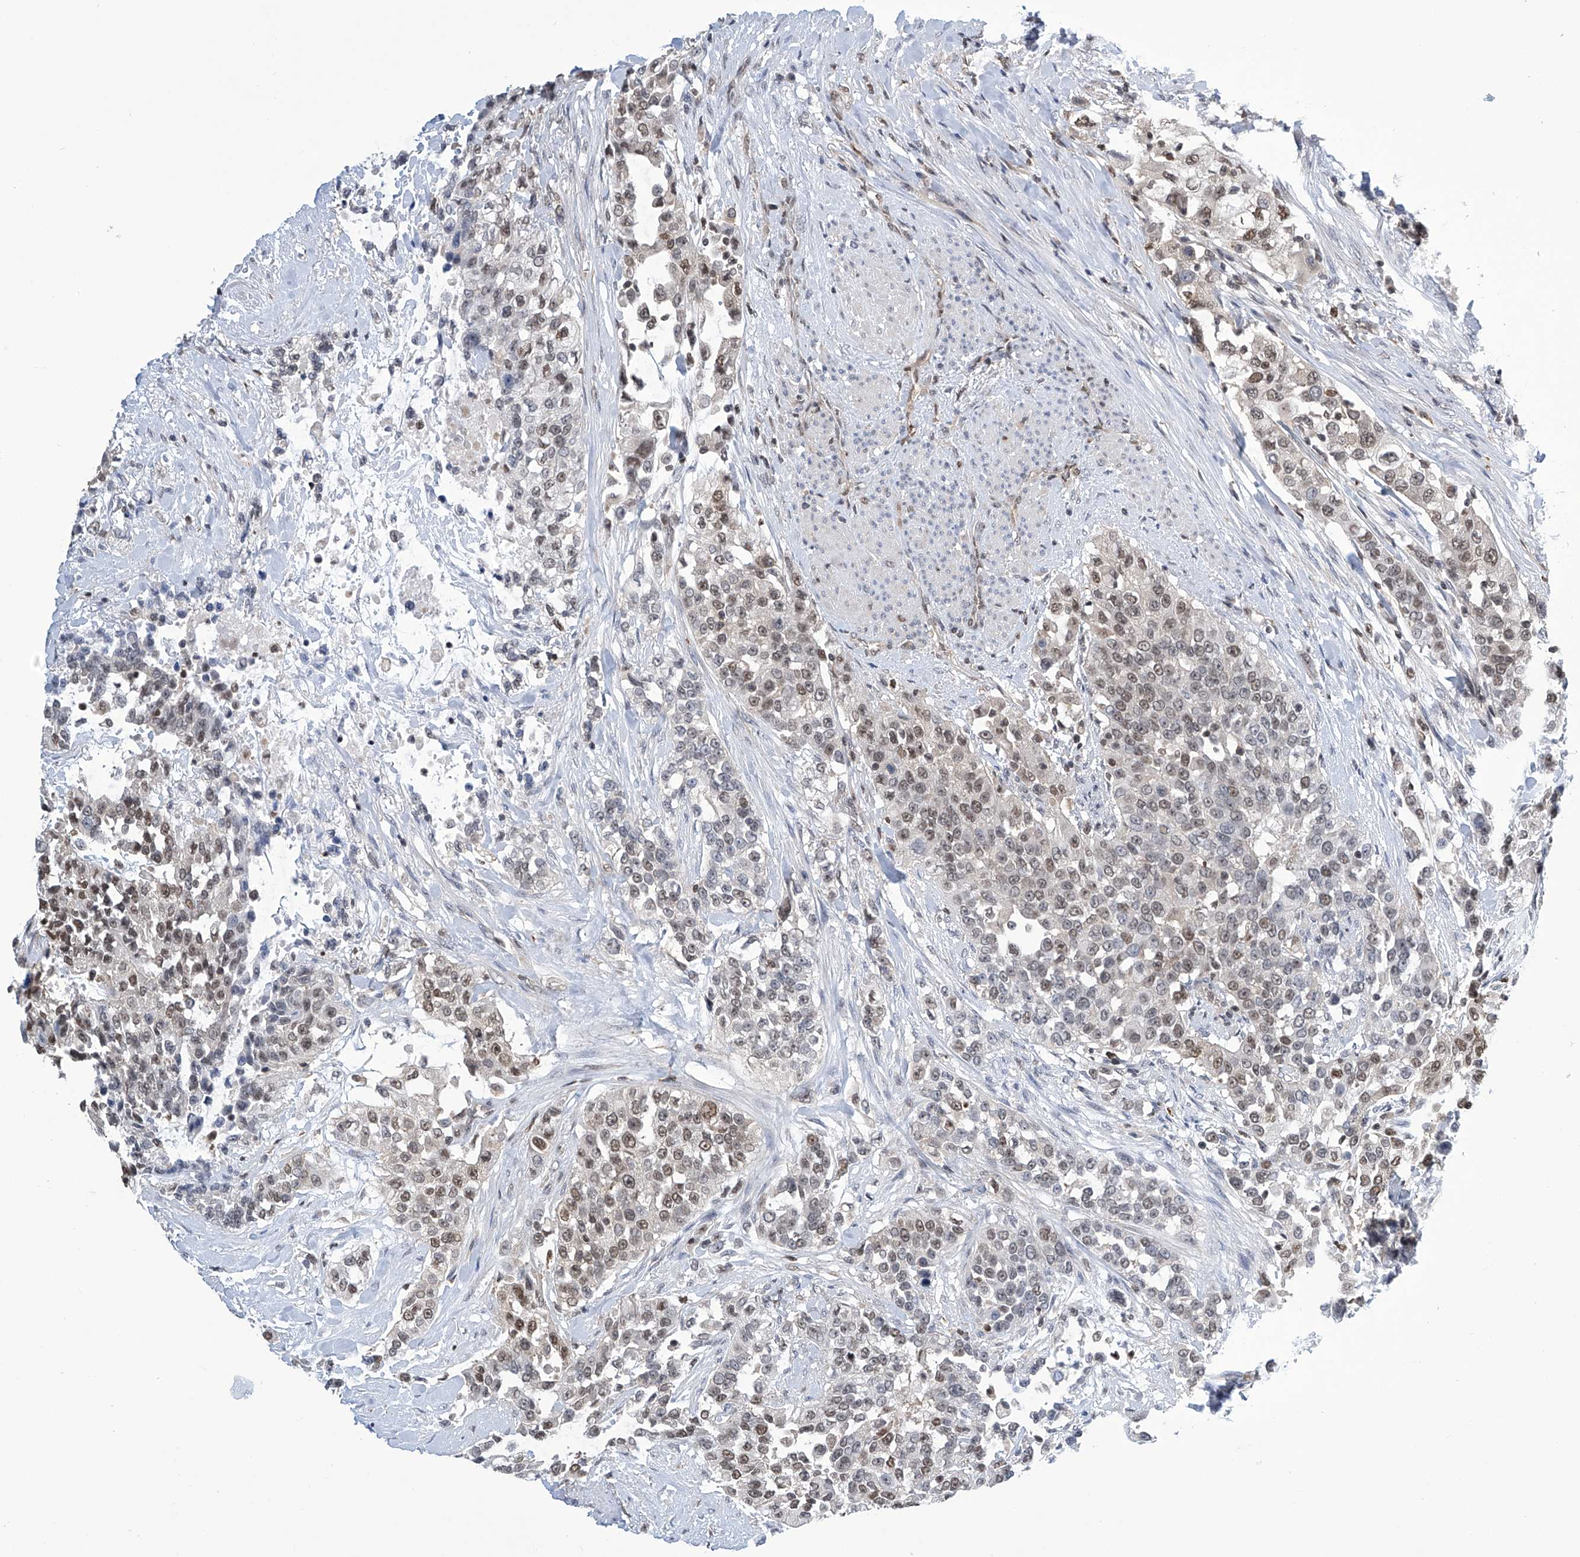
{"staining": {"intensity": "weak", "quantity": ">75%", "location": "nuclear"}, "tissue": "urothelial cancer", "cell_type": "Tumor cells", "image_type": "cancer", "snomed": [{"axis": "morphology", "description": "Urothelial carcinoma, High grade"}, {"axis": "topography", "description": "Urinary bladder"}], "caption": "High-grade urothelial carcinoma stained for a protein (brown) exhibits weak nuclear positive staining in approximately >75% of tumor cells.", "gene": "SREBF2", "patient": {"sex": "female", "age": 80}}